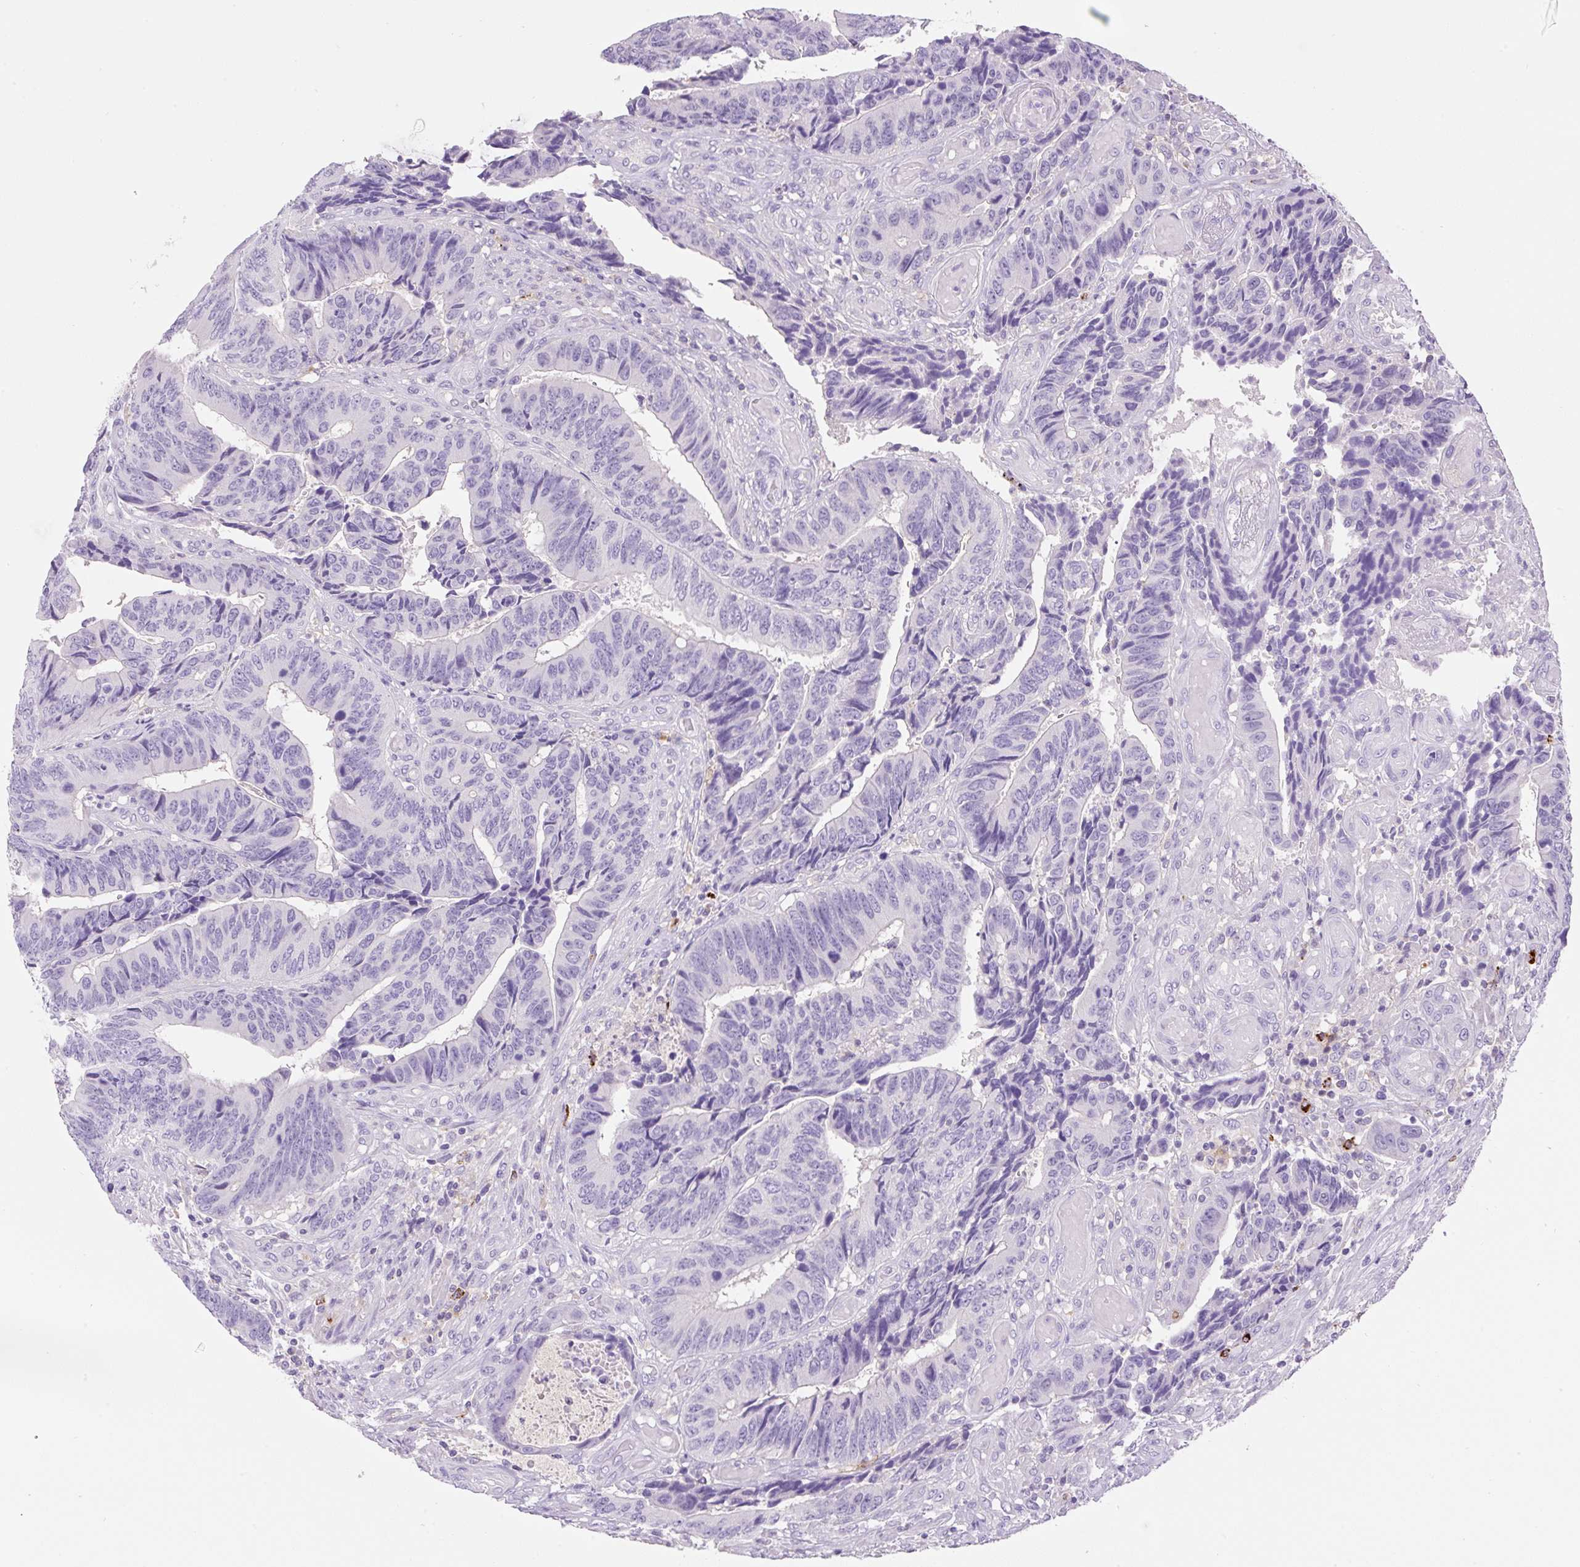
{"staining": {"intensity": "negative", "quantity": "none", "location": "none"}, "tissue": "colorectal cancer", "cell_type": "Tumor cells", "image_type": "cancer", "snomed": [{"axis": "morphology", "description": "Adenocarcinoma, NOS"}, {"axis": "topography", "description": "Colon"}], "caption": "This is an immunohistochemistry (IHC) micrograph of colorectal cancer (adenocarcinoma). There is no staining in tumor cells.", "gene": "TDRD15", "patient": {"sex": "male", "age": 87}}